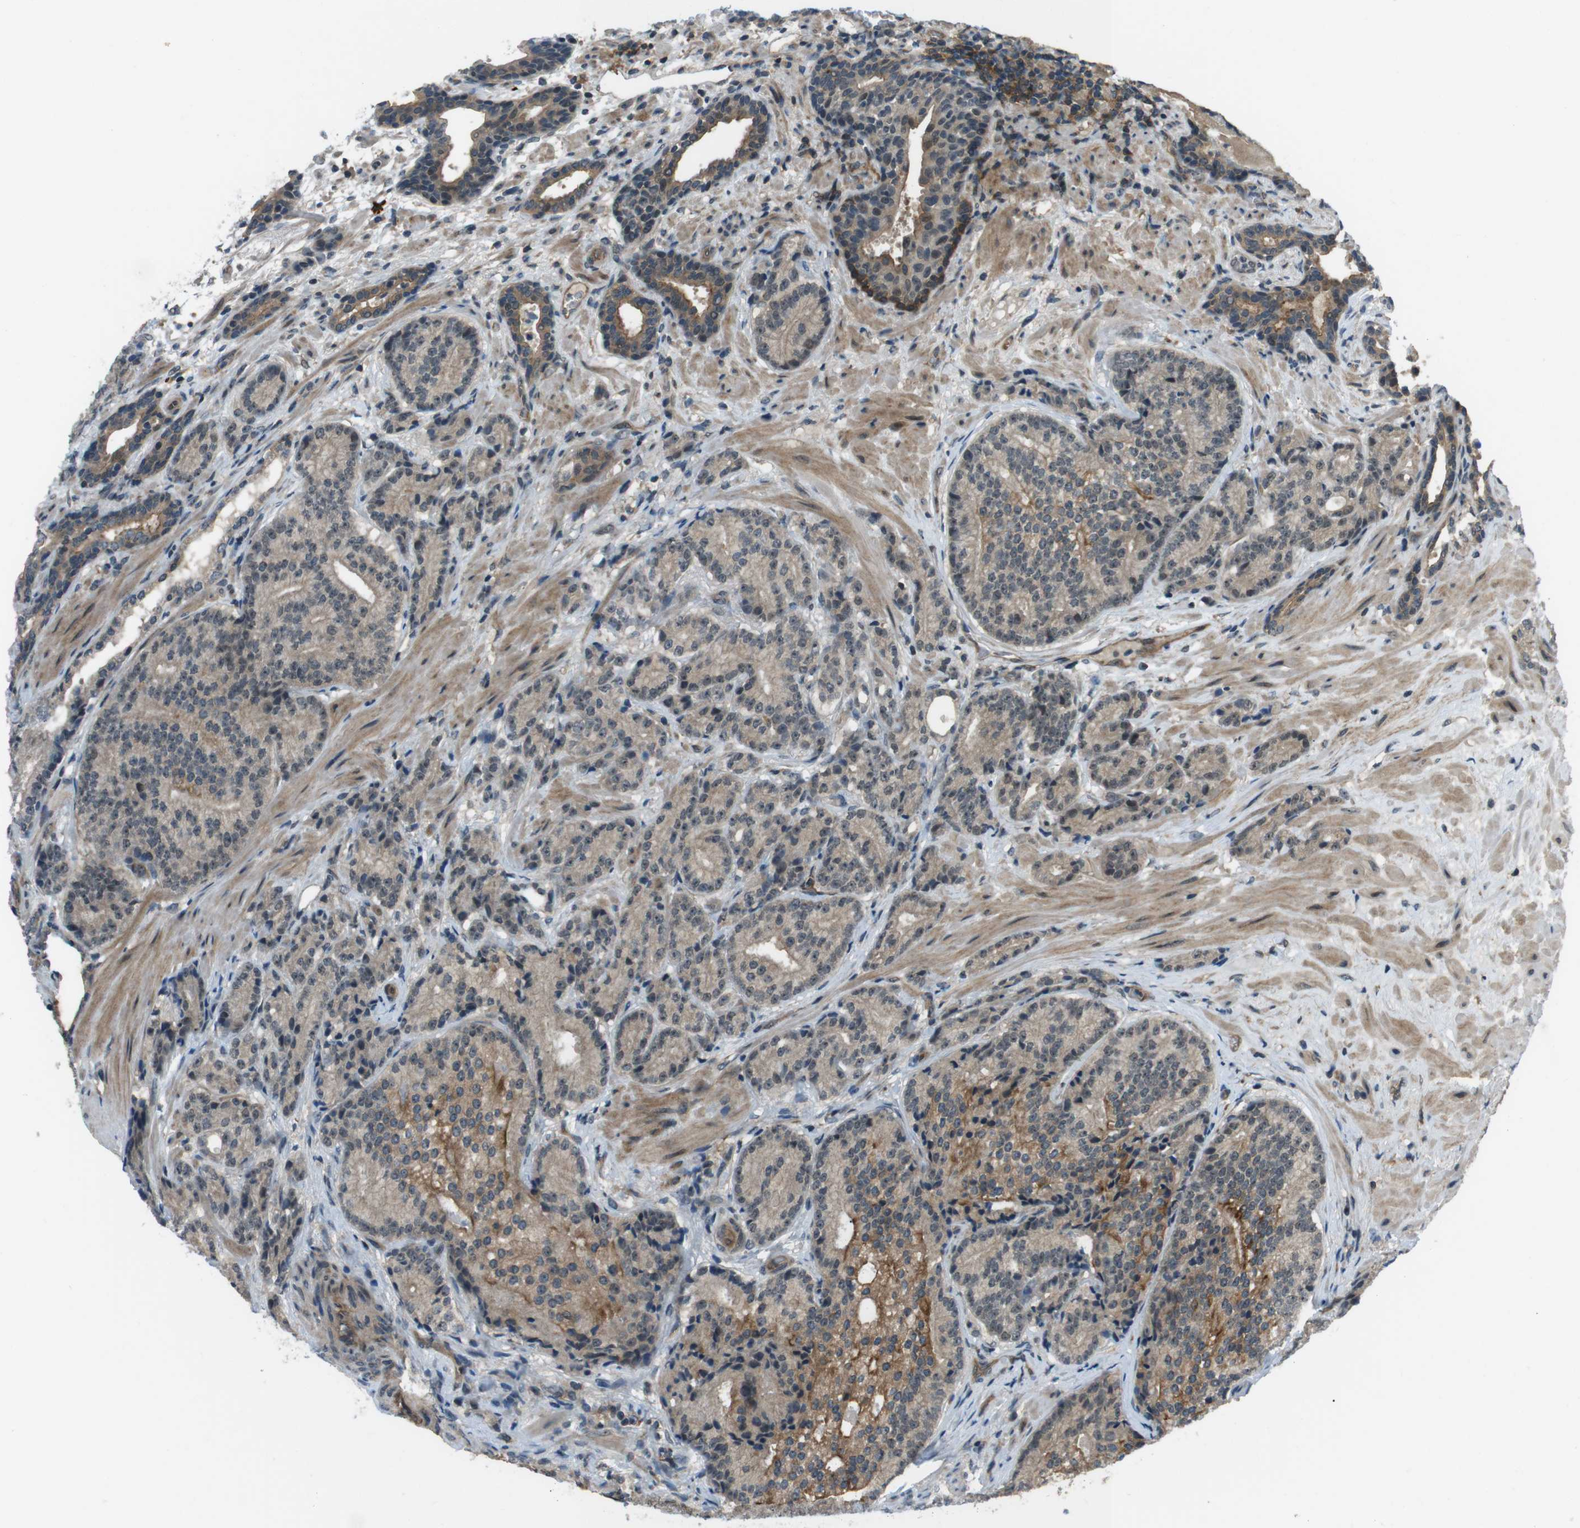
{"staining": {"intensity": "moderate", "quantity": "25%-75%", "location": "cytoplasmic/membranous"}, "tissue": "prostate cancer", "cell_type": "Tumor cells", "image_type": "cancer", "snomed": [{"axis": "morphology", "description": "Adenocarcinoma, High grade"}, {"axis": "topography", "description": "Prostate"}], "caption": "Protein staining shows moderate cytoplasmic/membranous staining in approximately 25%-75% of tumor cells in prostate cancer (high-grade adenocarcinoma). (IHC, brightfield microscopy, high magnification).", "gene": "TIAM2", "patient": {"sex": "male", "age": 61}}